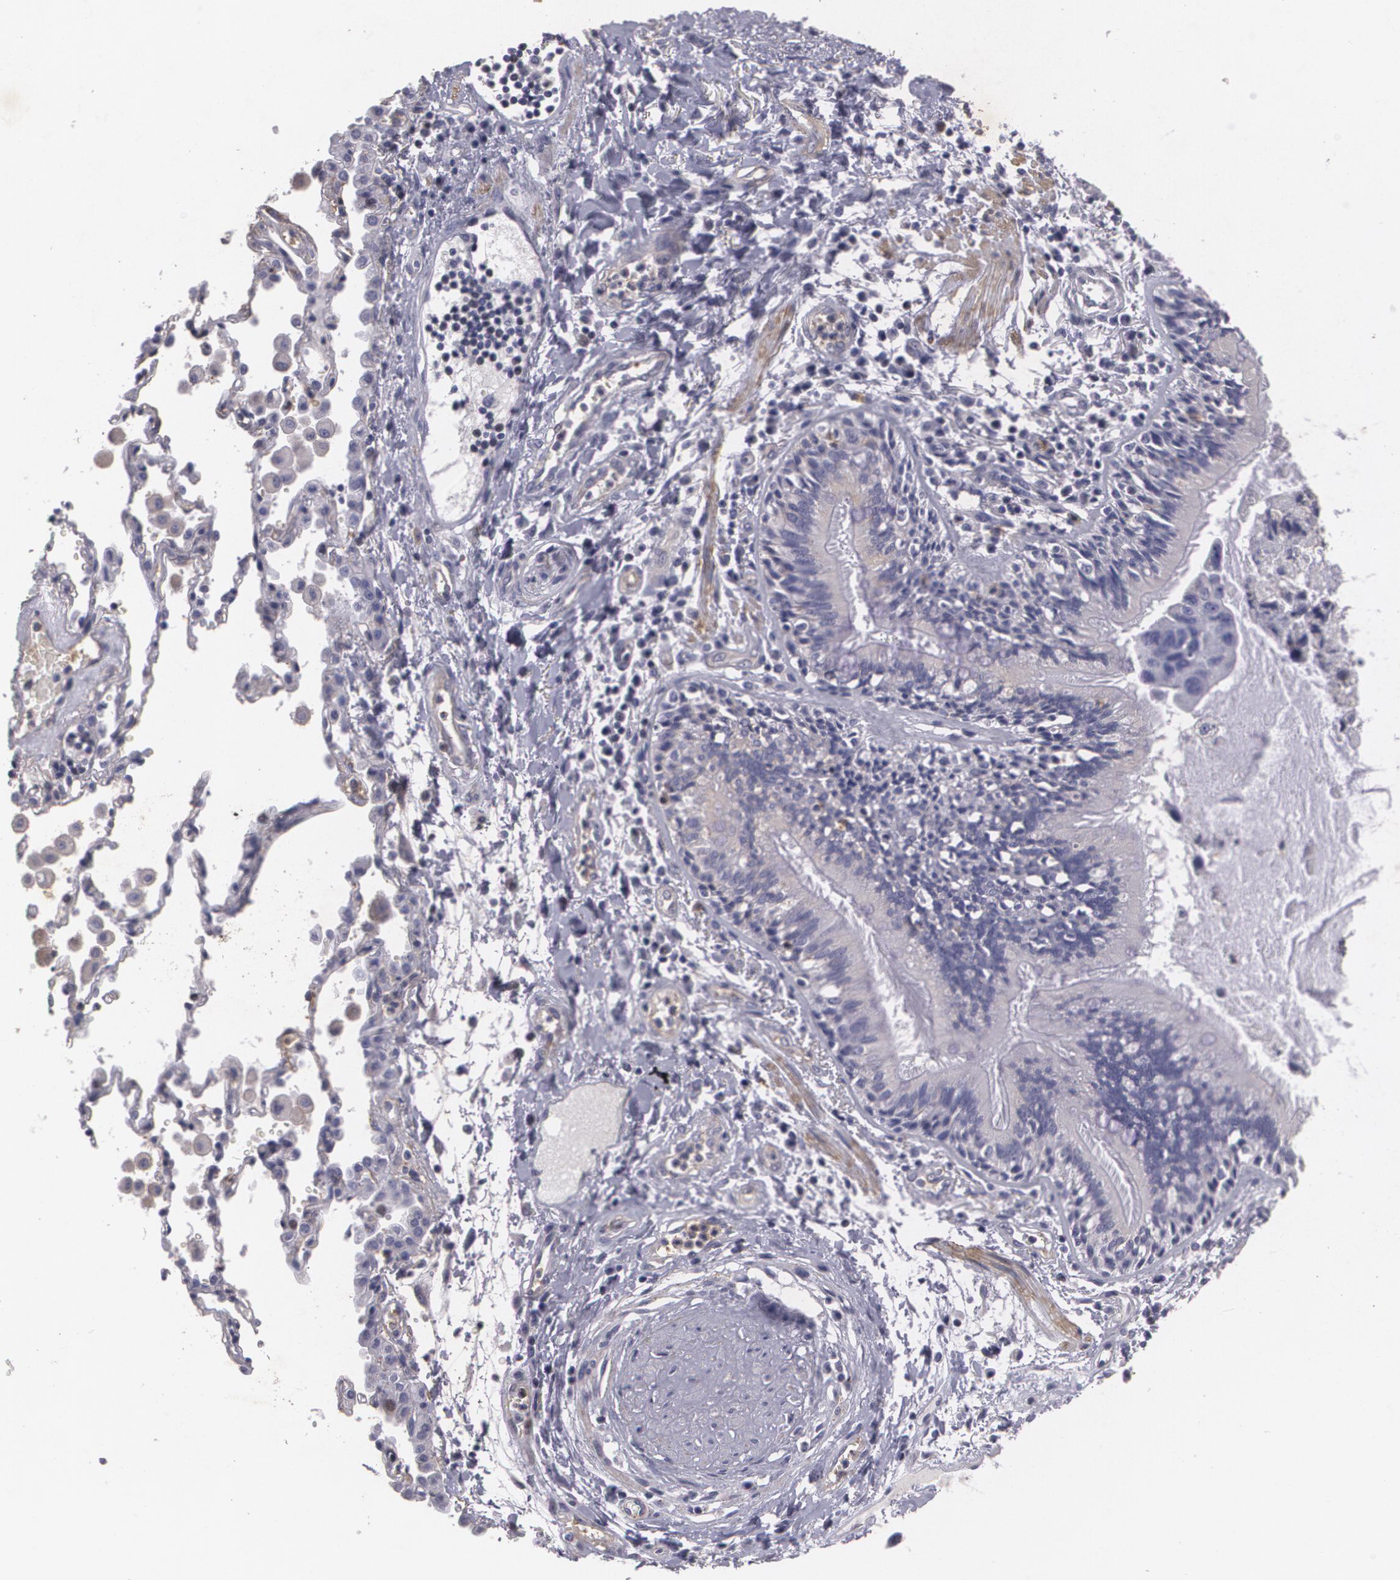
{"staining": {"intensity": "negative", "quantity": "none", "location": "none"}, "tissue": "lung cancer", "cell_type": "Tumor cells", "image_type": "cancer", "snomed": [{"axis": "morphology", "description": "Adenocarcinoma, NOS"}, {"axis": "topography", "description": "Lung"}], "caption": "Immunohistochemistry image of human lung adenocarcinoma stained for a protein (brown), which exhibits no expression in tumor cells.", "gene": "KCNA4", "patient": {"sex": "male", "age": 64}}